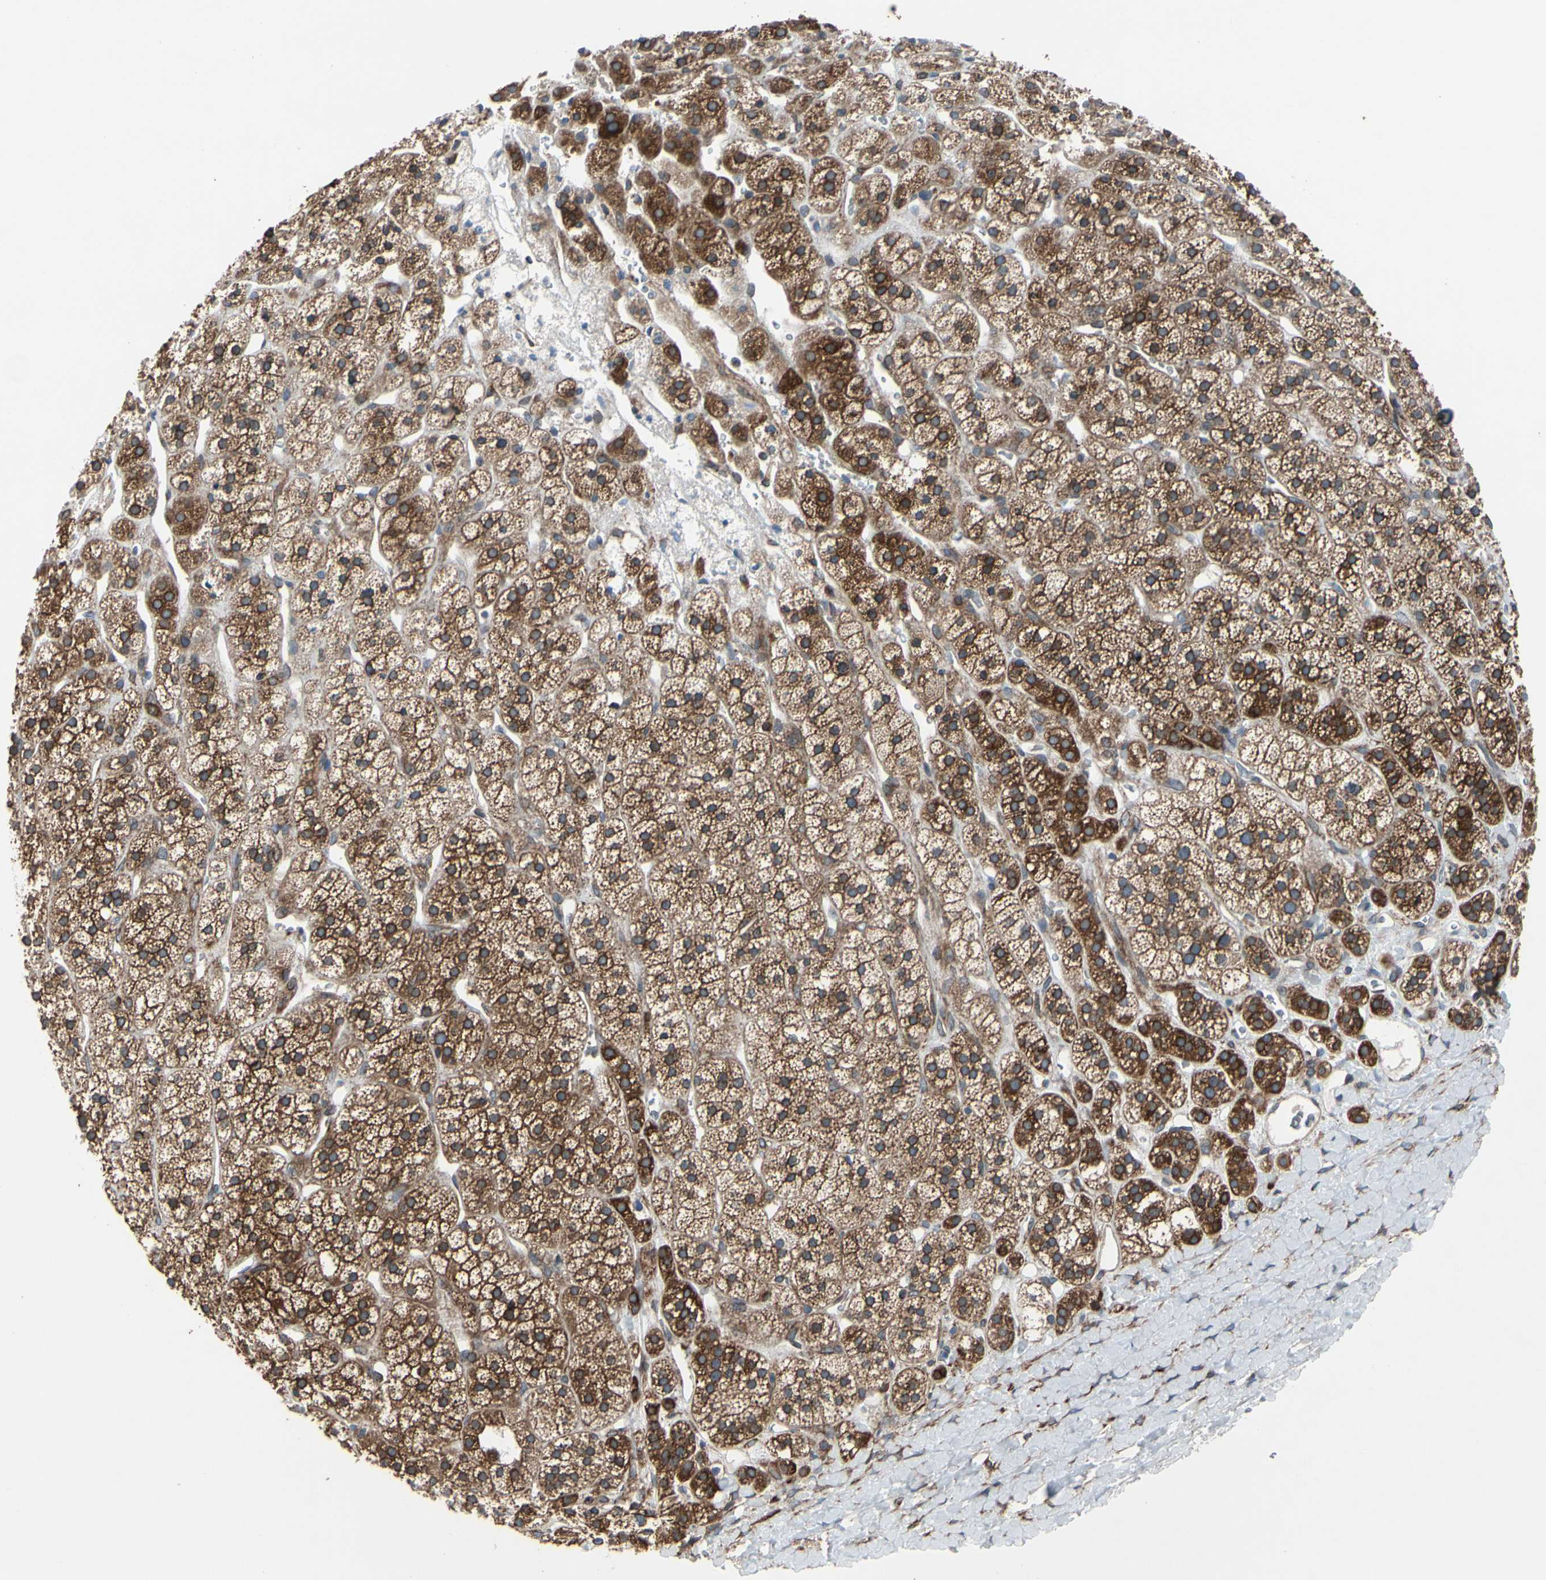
{"staining": {"intensity": "strong", "quantity": ">75%", "location": "cytoplasmic/membranous"}, "tissue": "adrenal gland", "cell_type": "Glandular cells", "image_type": "normal", "snomed": [{"axis": "morphology", "description": "Normal tissue, NOS"}, {"axis": "topography", "description": "Adrenal gland"}], "caption": "High-magnification brightfield microscopy of benign adrenal gland stained with DAB (brown) and counterstained with hematoxylin (blue). glandular cells exhibit strong cytoplasmic/membranous expression is present in approximately>75% of cells. (Brightfield microscopy of DAB IHC at high magnification).", "gene": "CLCC1", "patient": {"sex": "male", "age": 56}}